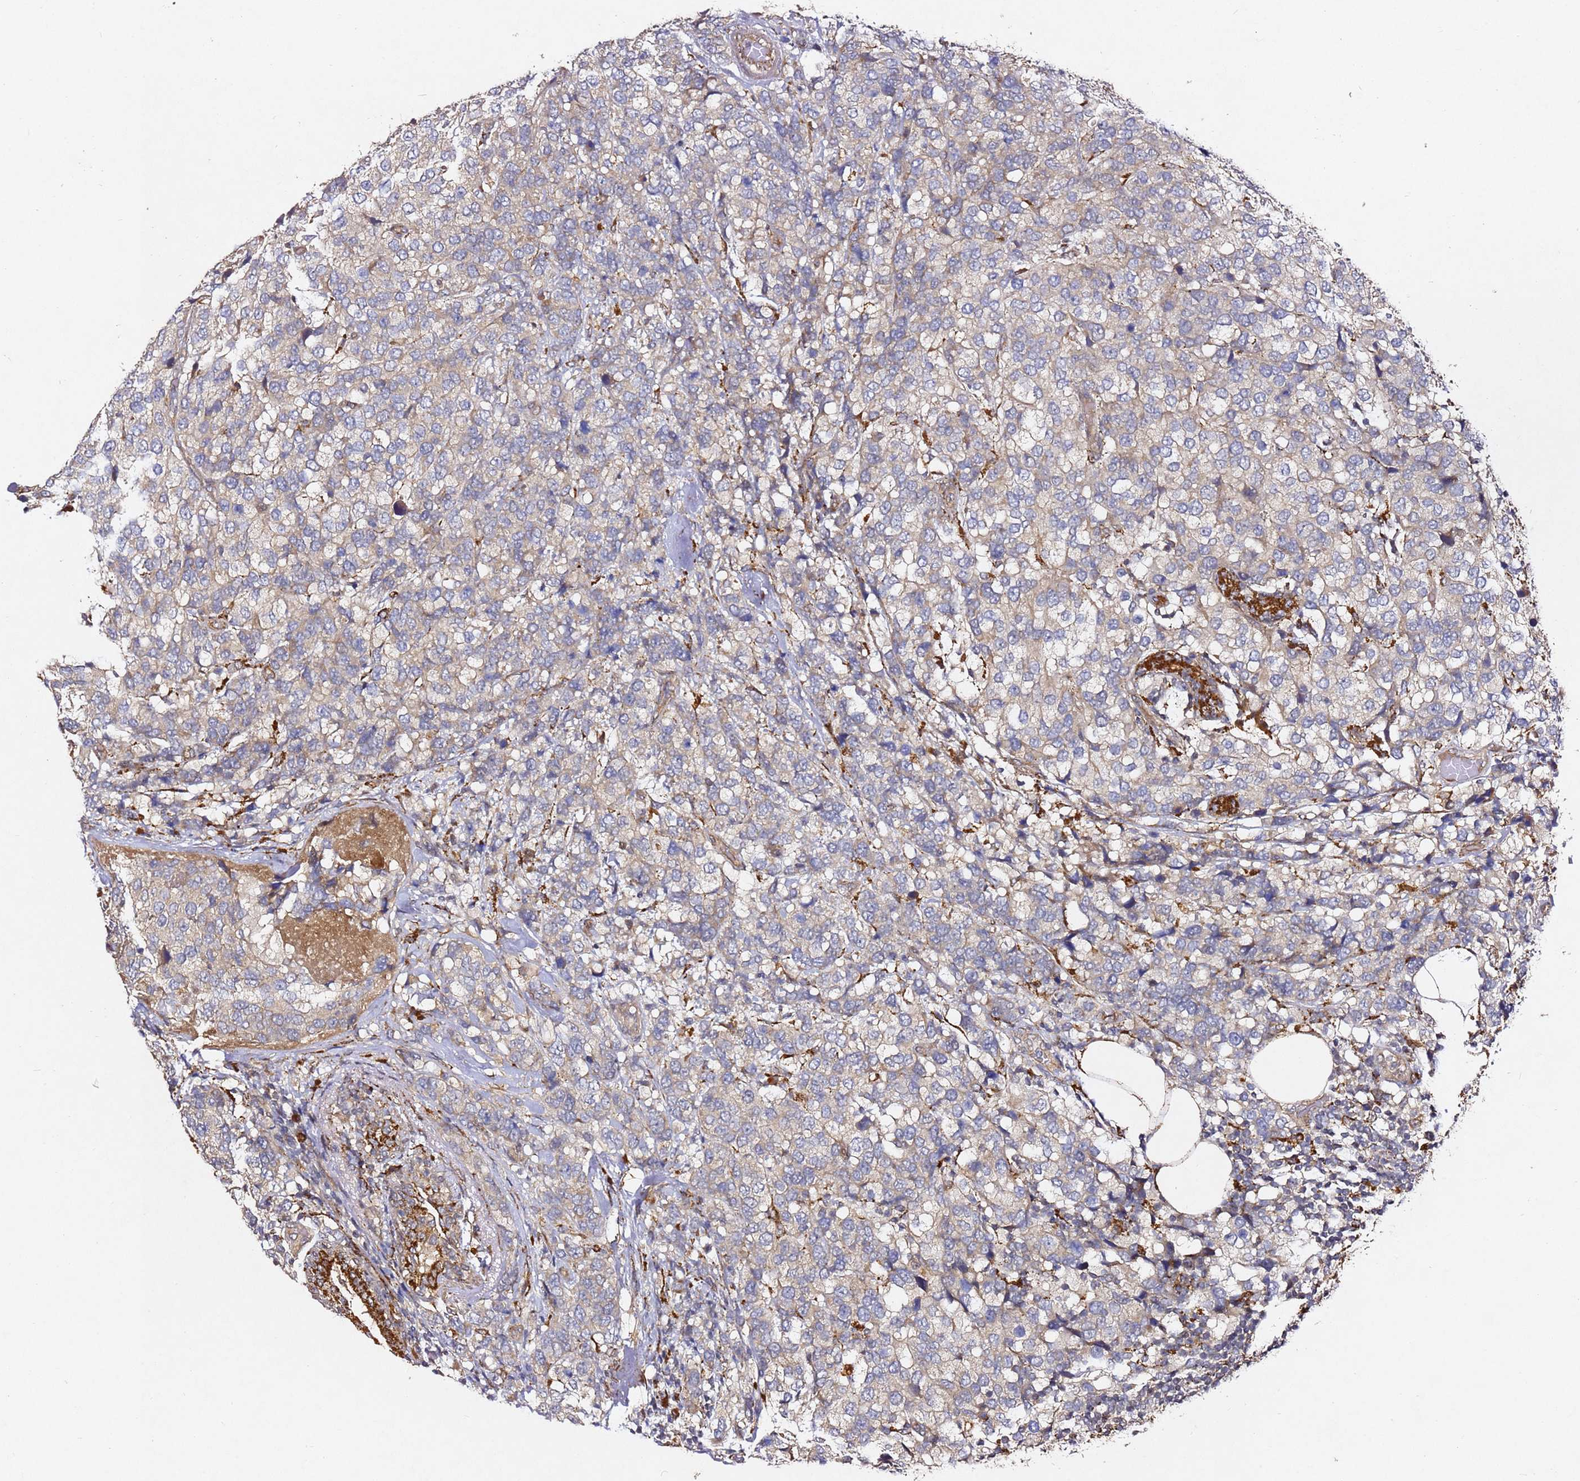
{"staining": {"intensity": "negative", "quantity": "none", "location": "none"}, "tissue": "breast cancer", "cell_type": "Tumor cells", "image_type": "cancer", "snomed": [{"axis": "morphology", "description": "Lobular carcinoma"}, {"axis": "topography", "description": "Breast"}], "caption": "Immunohistochemistry histopathology image of neoplastic tissue: breast cancer stained with DAB (3,3'-diaminobenzidine) shows no significant protein positivity in tumor cells.", "gene": "ALG11", "patient": {"sex": "female", "age": 59}}